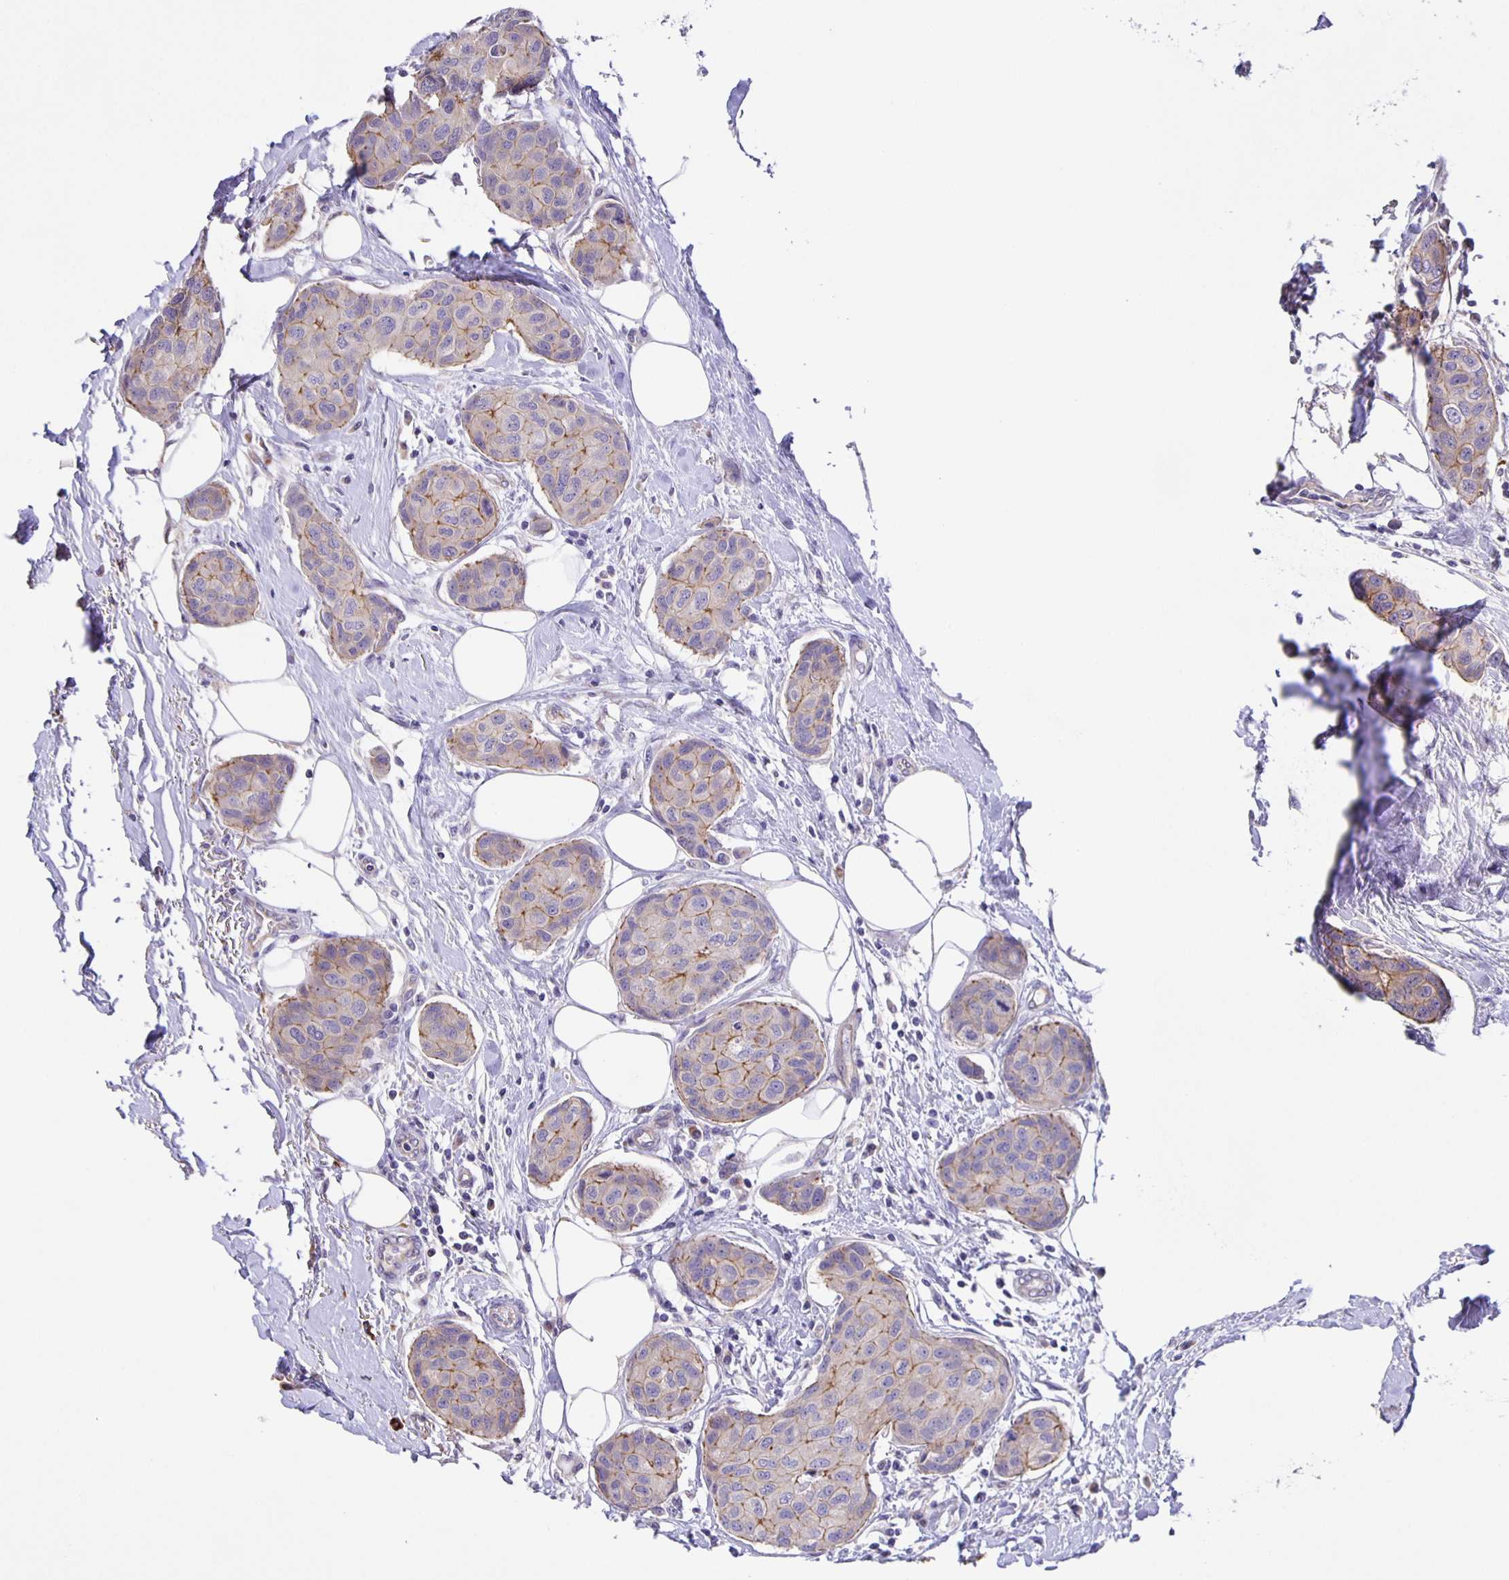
{"staining": {"intensity": "moderate", "quantity": "<25%", "location": "cytoplasmic/membranous"}, "tissue": "breast cancer", "cell_type": "Tumor cells", "image_type": "cancer", "snomed": [{"axis": "morphology", "description": "Duct carcinoma"}, {"axis": "topography", "description": "Breast"}, {"axis": "topography", "description": "Lymph node"}], "caption": "Immunohistochemistry (IHC) micrograph of human breast cancer (intraductal carcinoma) stained for a protein (brown), which displays low levels of moderate cytoplasmic/membranous expression in approximately <25% of tumor cells.", "gene": "JMJD4", "patient": {"sex": "female", "age": 80}}